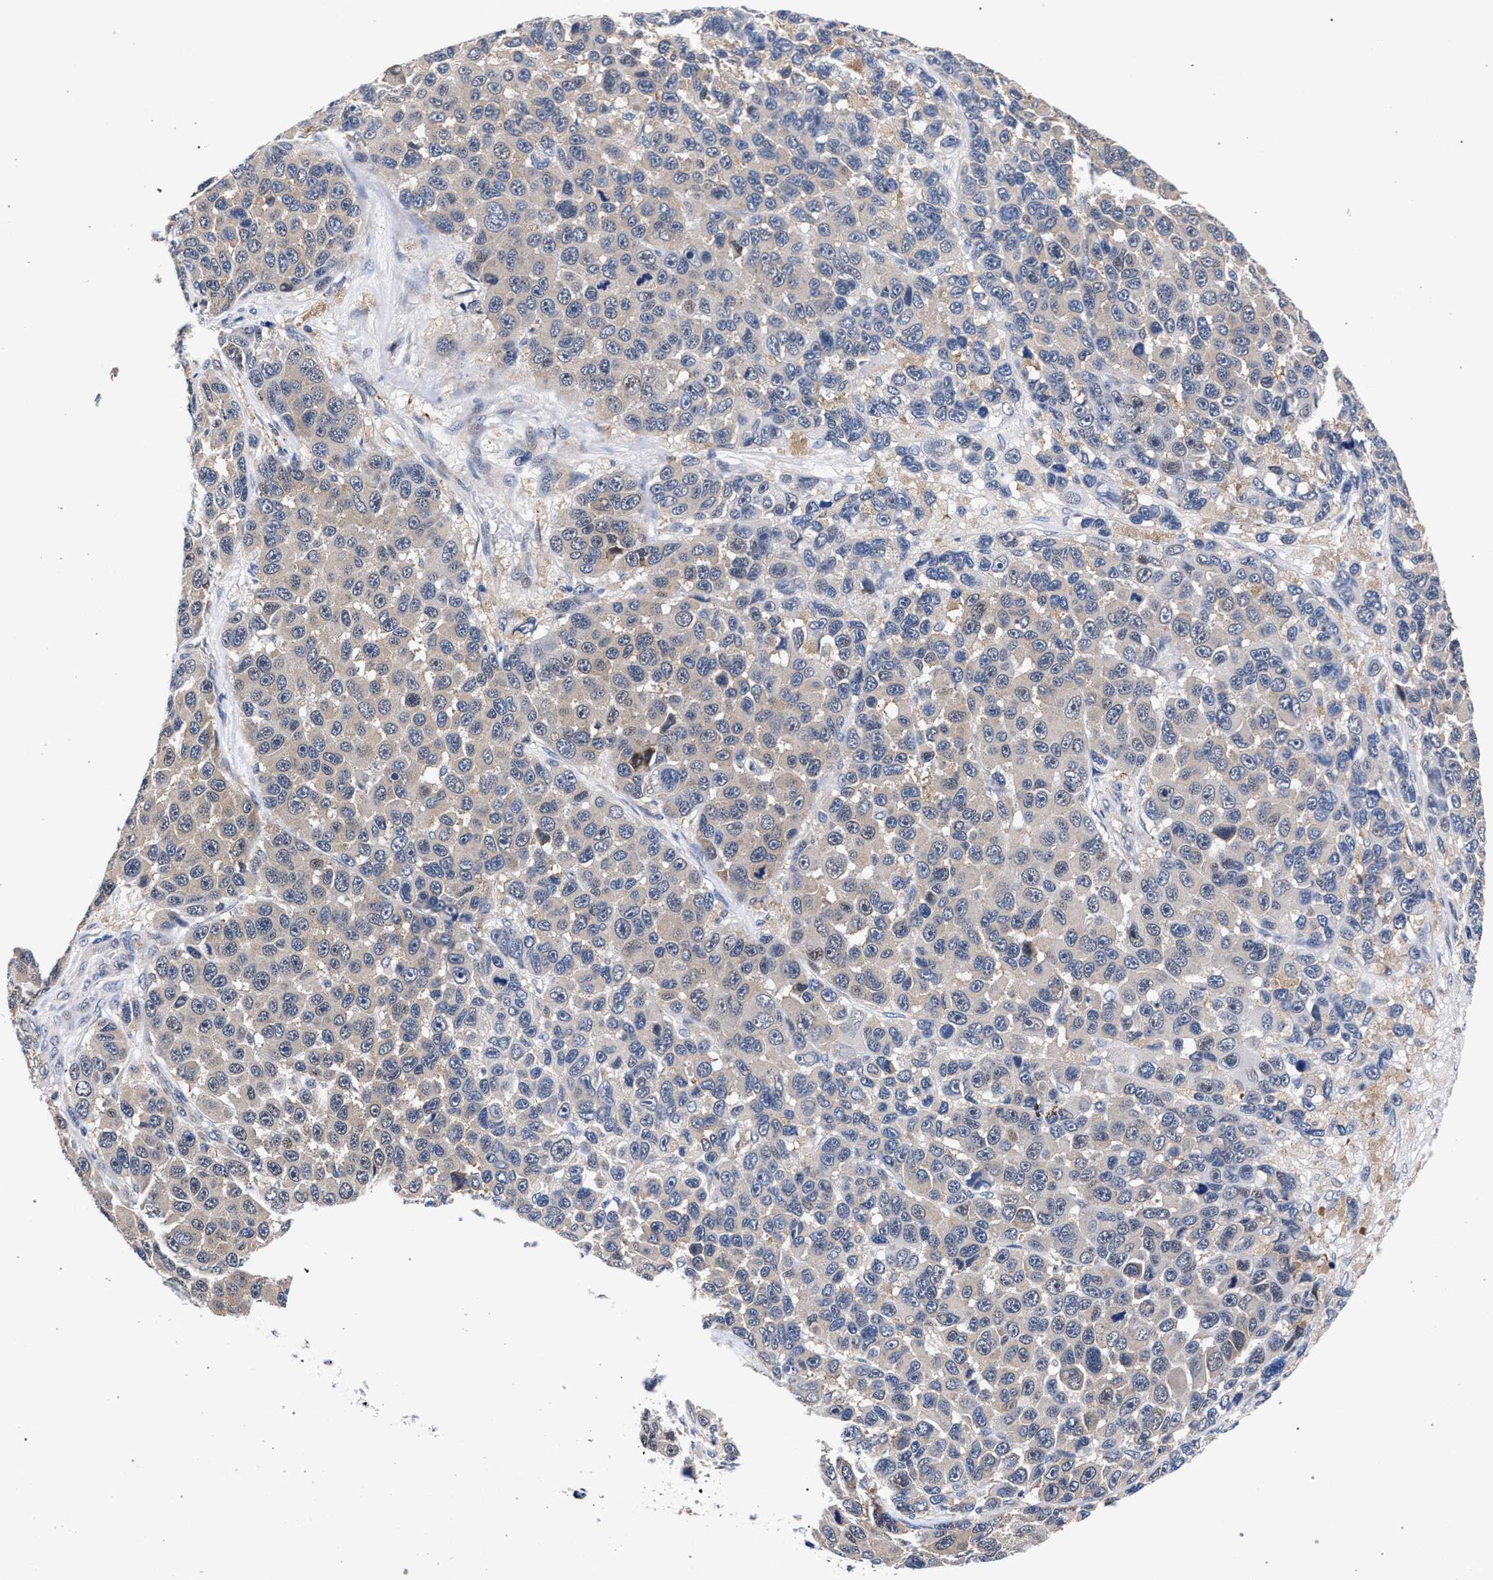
{"staining": {"intensity": "weak", "quantity": "25%-75%", "location": "cytoplasmic/membranous"}, "tissue": "melanoma", "cell_type": "Tumor cells", "image_type": "cancer", "snomed": [{"axis": "morphology", "description": "Malignant melanoma, NOS"}, {"axis": "topography", "description": "Skin"}], "caption": "About 25%-75% of tumor cells in human malignant melanoma reveal weak cytoplasmic/membranous protein staining as visualized by brown immunohistochemical staining.", "gene": "ZNF462", "patient": {"sex": "male", "age": 53}}